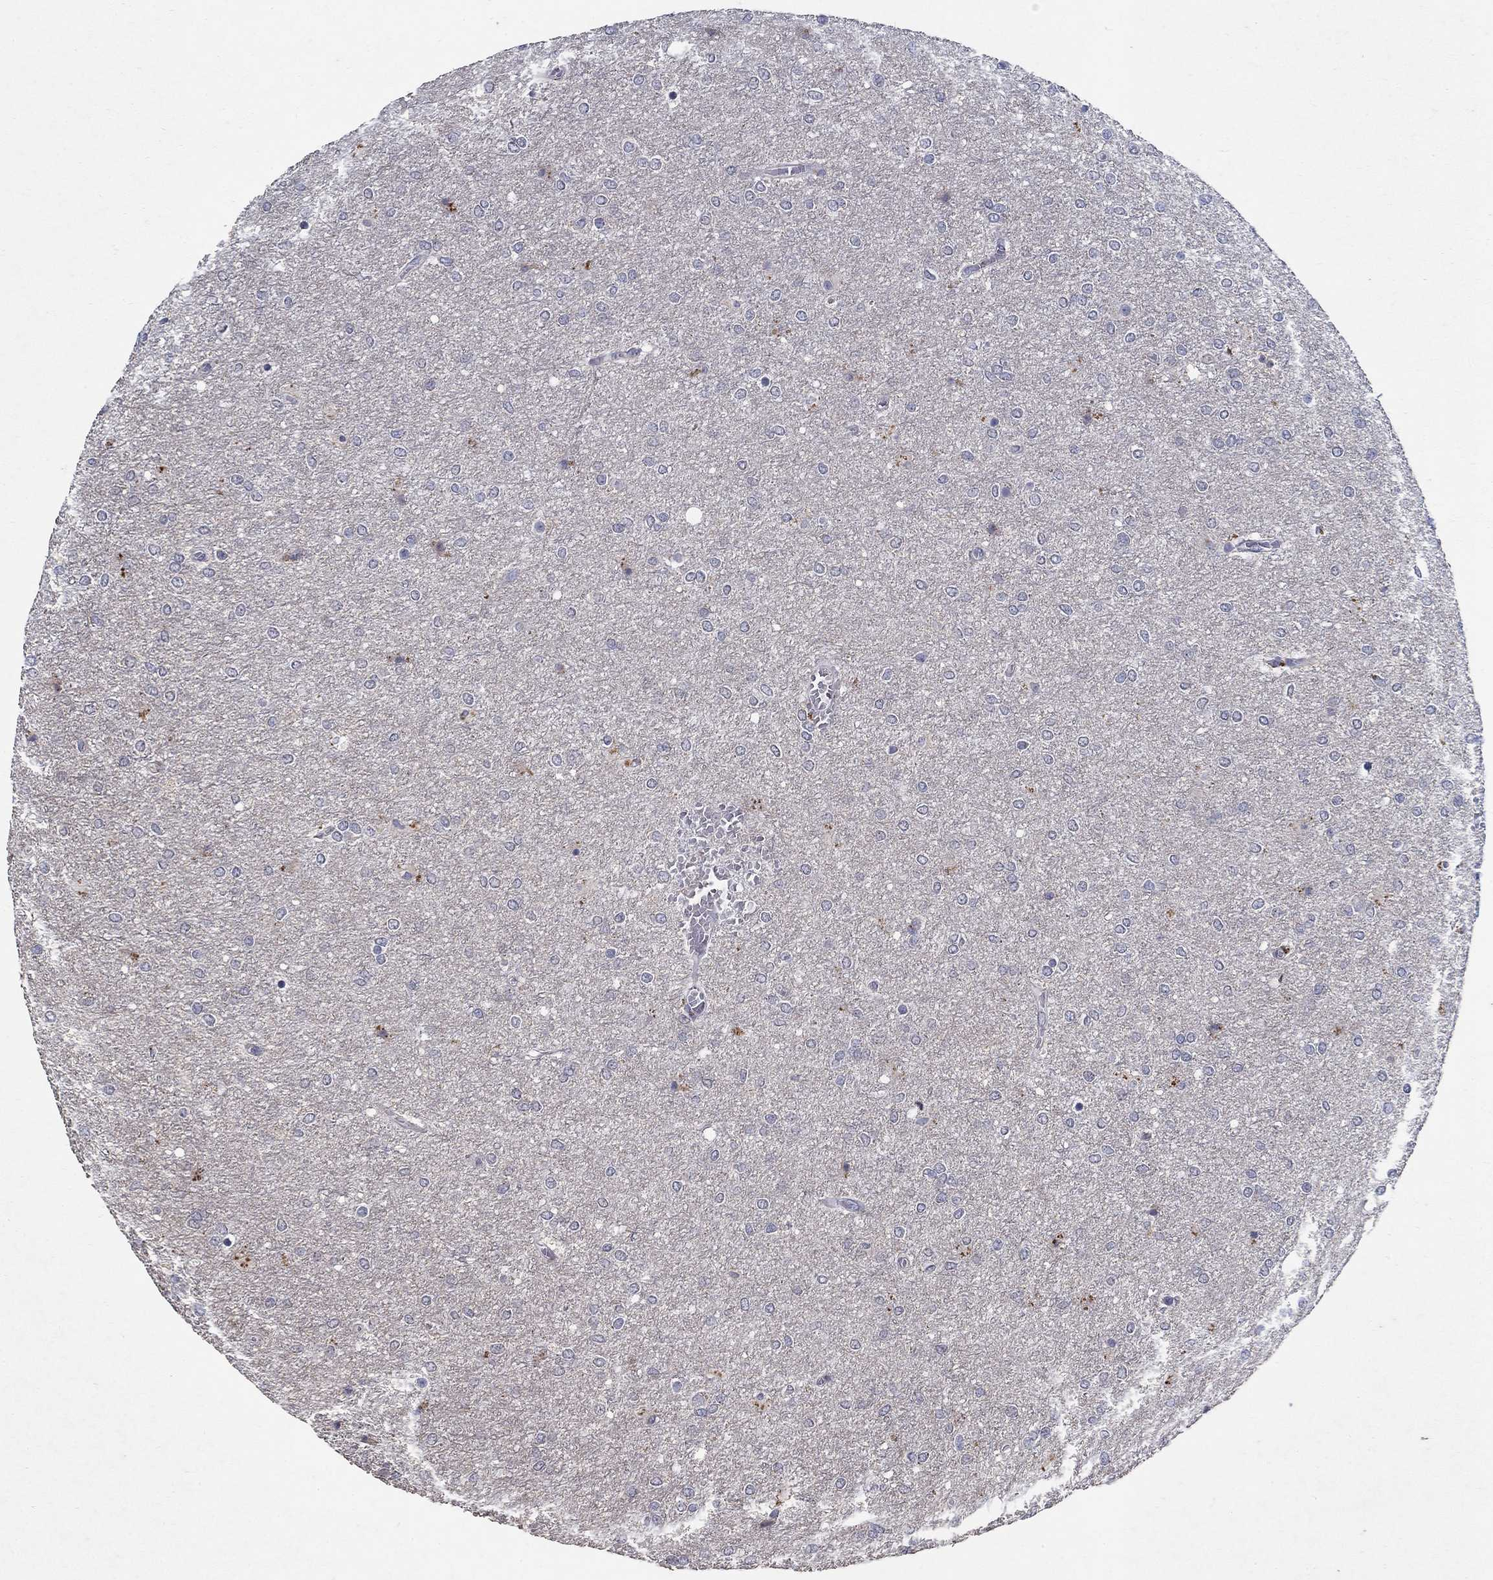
{"staining": {"intensity": "negative", "quantity": "none", "location": "none"}, "tissue": "glioma", "cell_type": "Tumor cells", "image_type": "cancer", "snomed": [{"axis": "morphology", "description": "Glioma, malignant, High grade"}, {"axis": "topography", "description": "Brain"}], "caption": "High-grade glioma (malignant) stained for a protein using immunohistochemistry (IHC) displays no staining tumor cells.", "gene": "PROZ", "patient": {"sex": "female", "age": 61}}